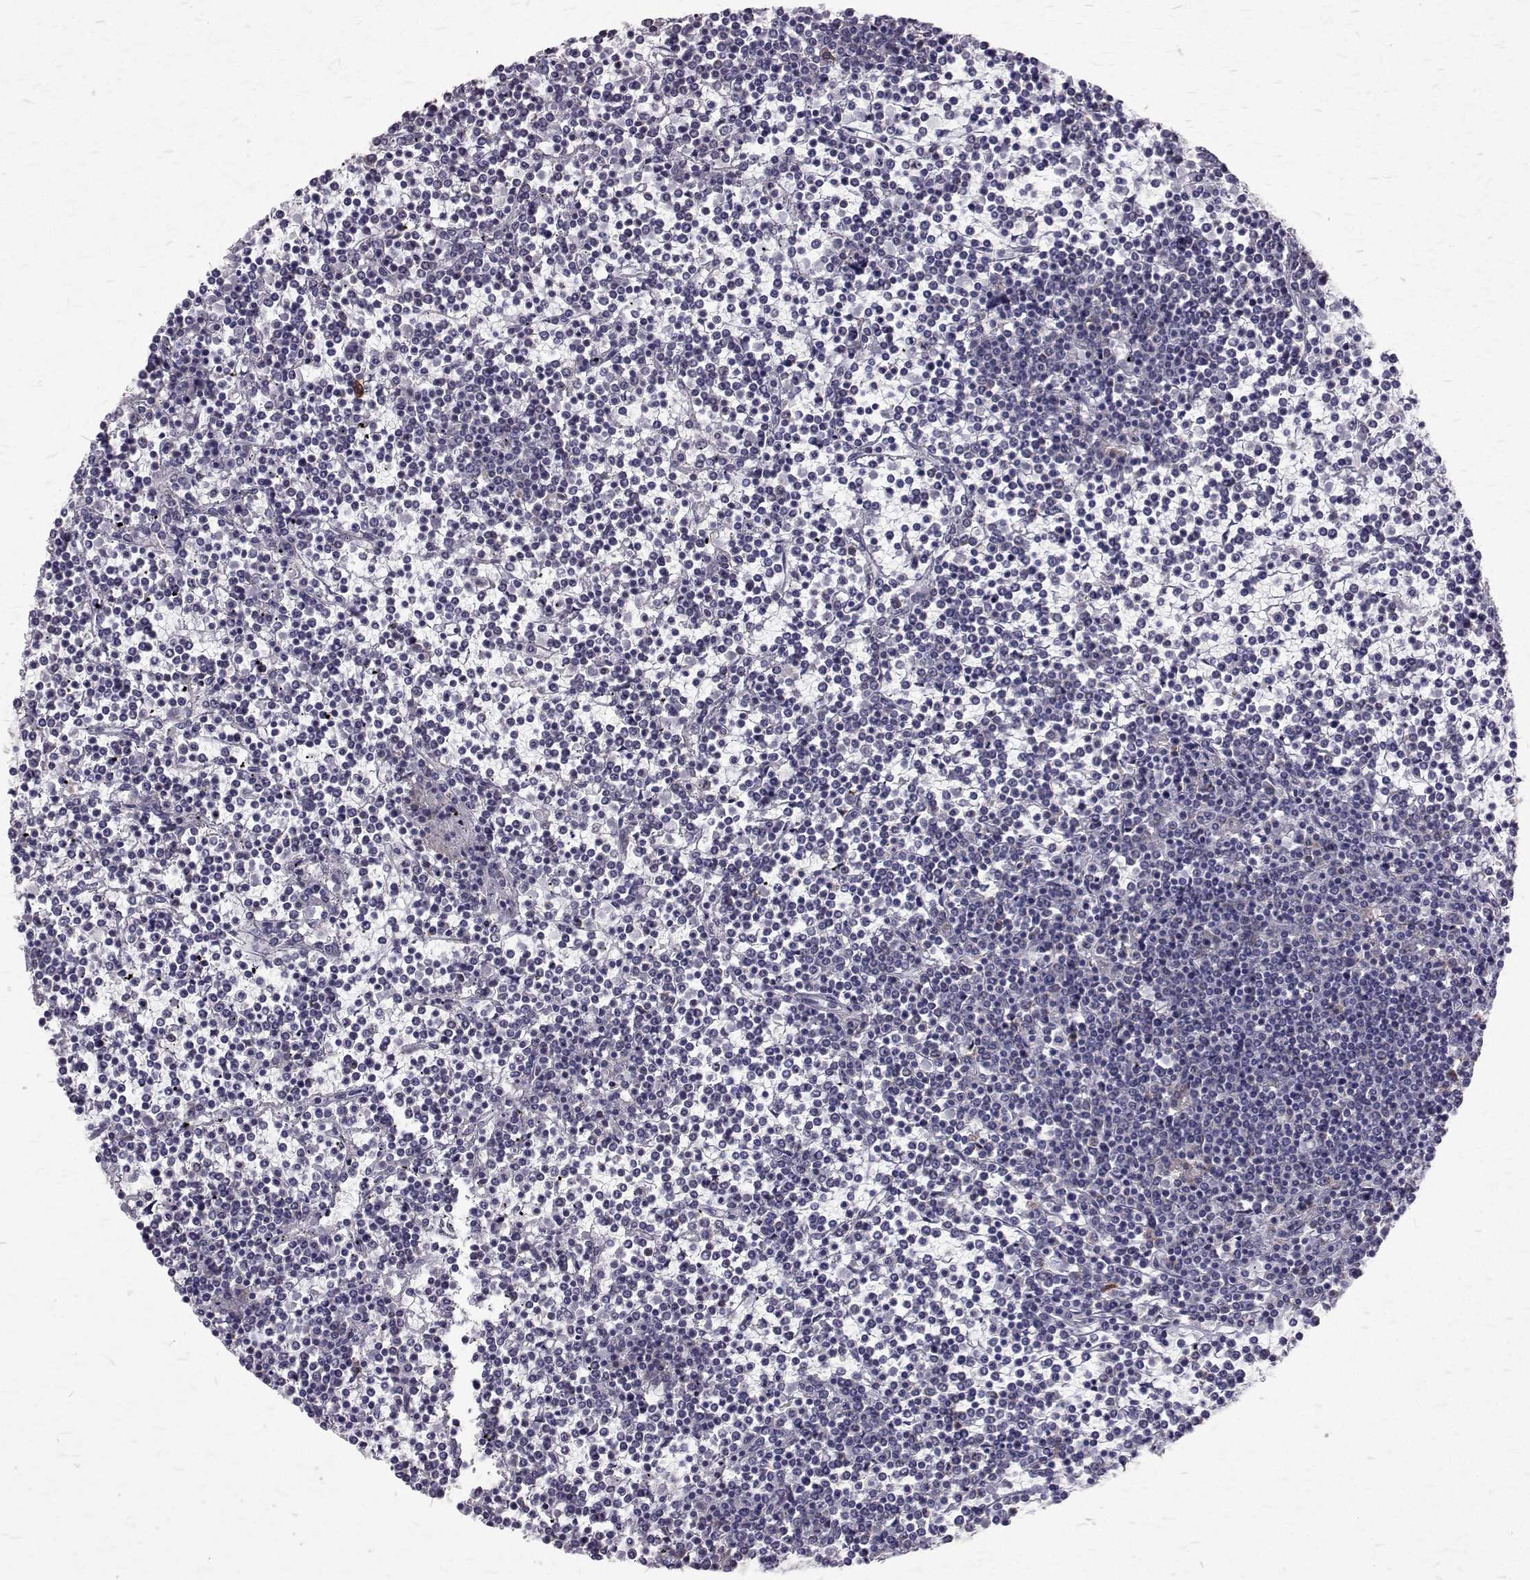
{"staining": {"intensity": "negative", "quantity": "none", "location": "none"}, "tissue": "lymphoma", "cell_type": "Tumor cells", "image_type": "cancer", "snomed": [{"axis": "morphology", "description": "Malignant lymphoma, non-Hodgkin's type, Low grade"}, {"axis": "topography", "description": "Spleen"}], "caption": "IHC micrograph of neoplastic tissue: human malignant lymphoma, non-Hodgkin's type (low-grade) stained with DAB (3,3'-diaminobenzidine) displays no significant protein staining in tumor cells.", "gene": "CCDC89", "patient": {"sex": "female", "age": 19}}